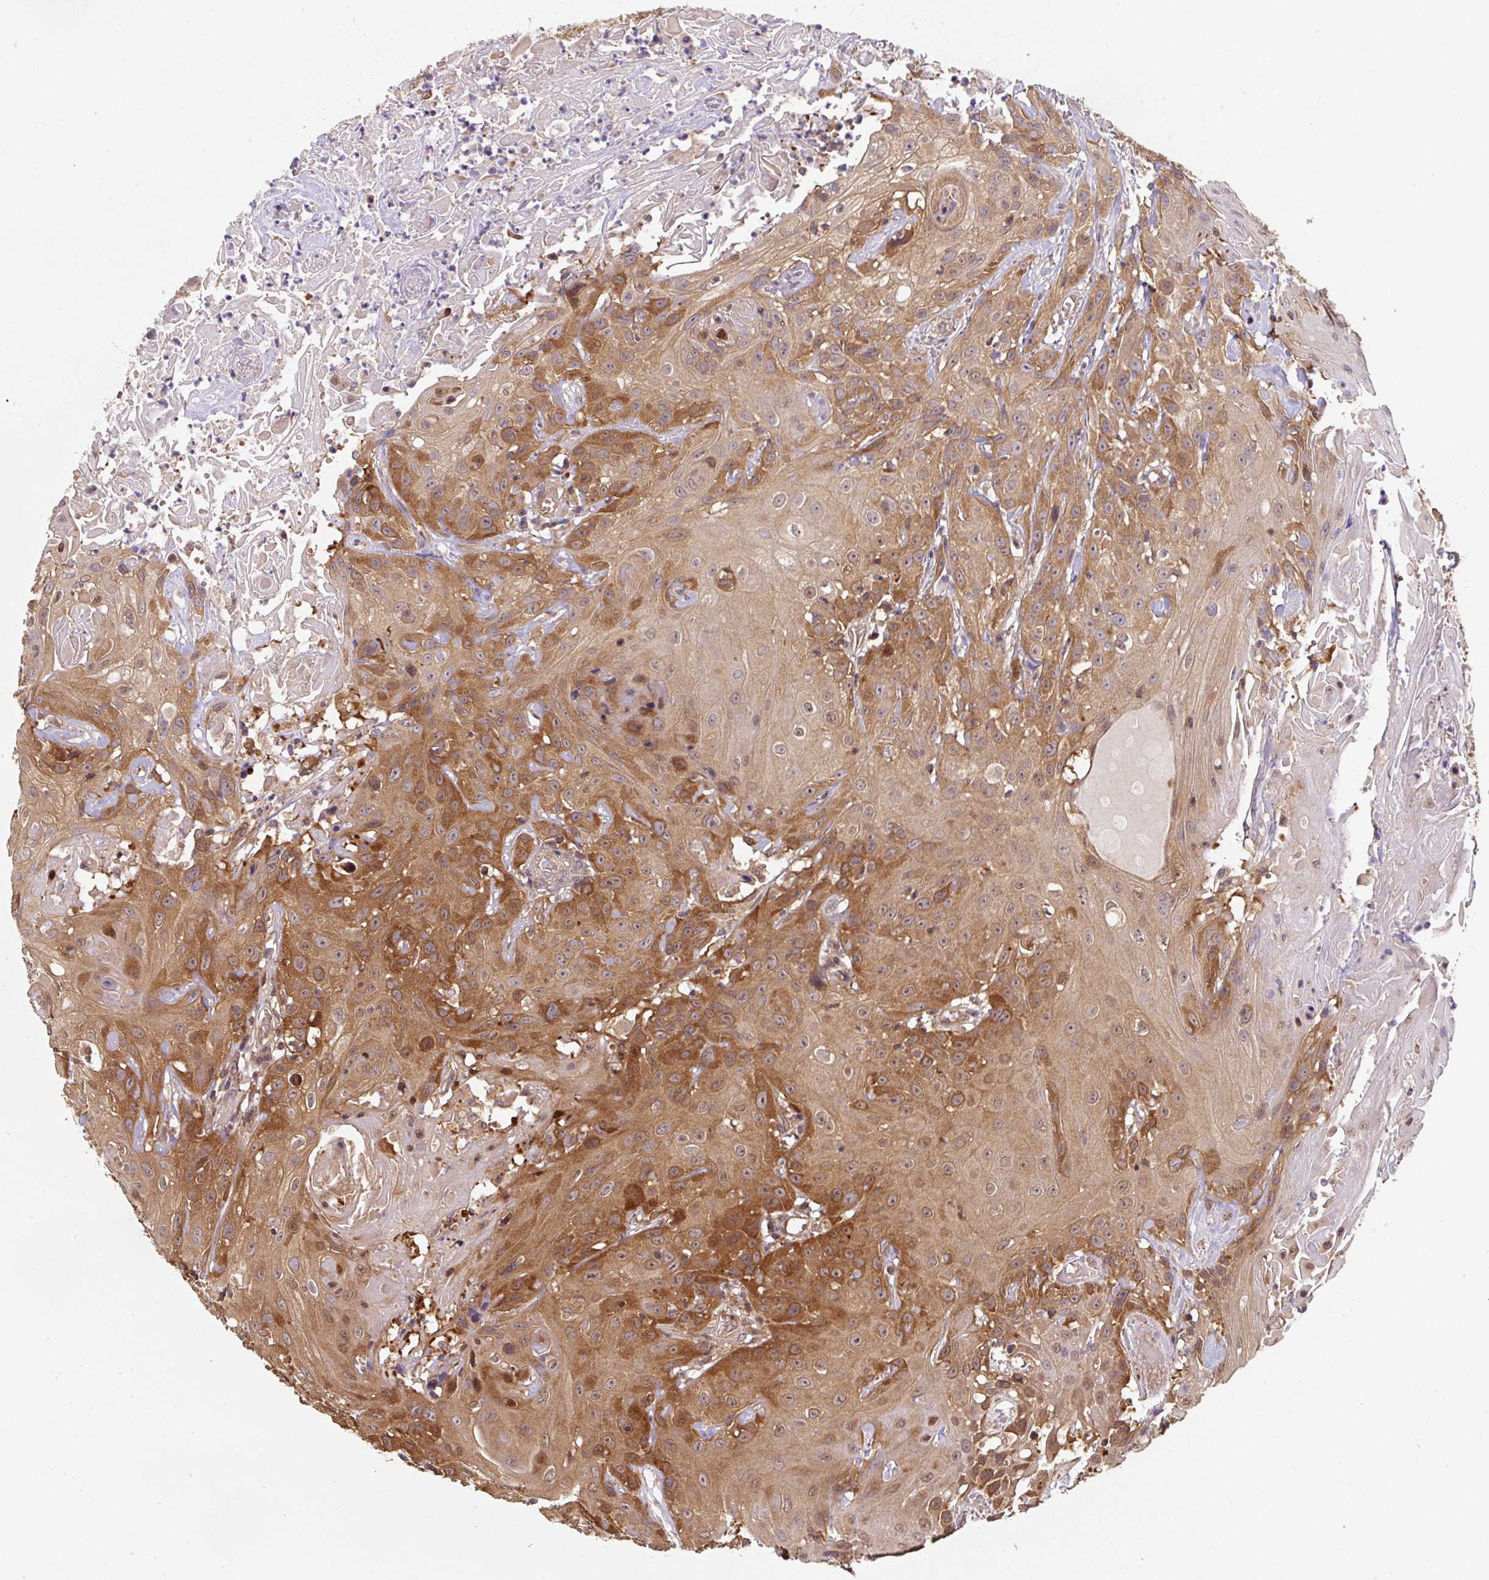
{"staining": {"intensity": "strong", "quantity": ">75%", "location": "cytoplasmic/membranous"}, "tissue": "head and neck cancer", "cell_type": "Tumor cells", "image_type": "cancer", "snomed": [{"axis": "morphology", "description": "Squamous cell carcinoma, NOS"}, {"axis": "topography", "description": "Skin"}, {"axis": "topography", "description": "Head-Neck"}], "caption": "Immunohistochemical staining of human head and neck cancer reveals strong cytoplasmic/membranous protein expression in about >75% of tumor cells.", "gene": "ST13", "patient": {"sex": "male", "age": 80}}